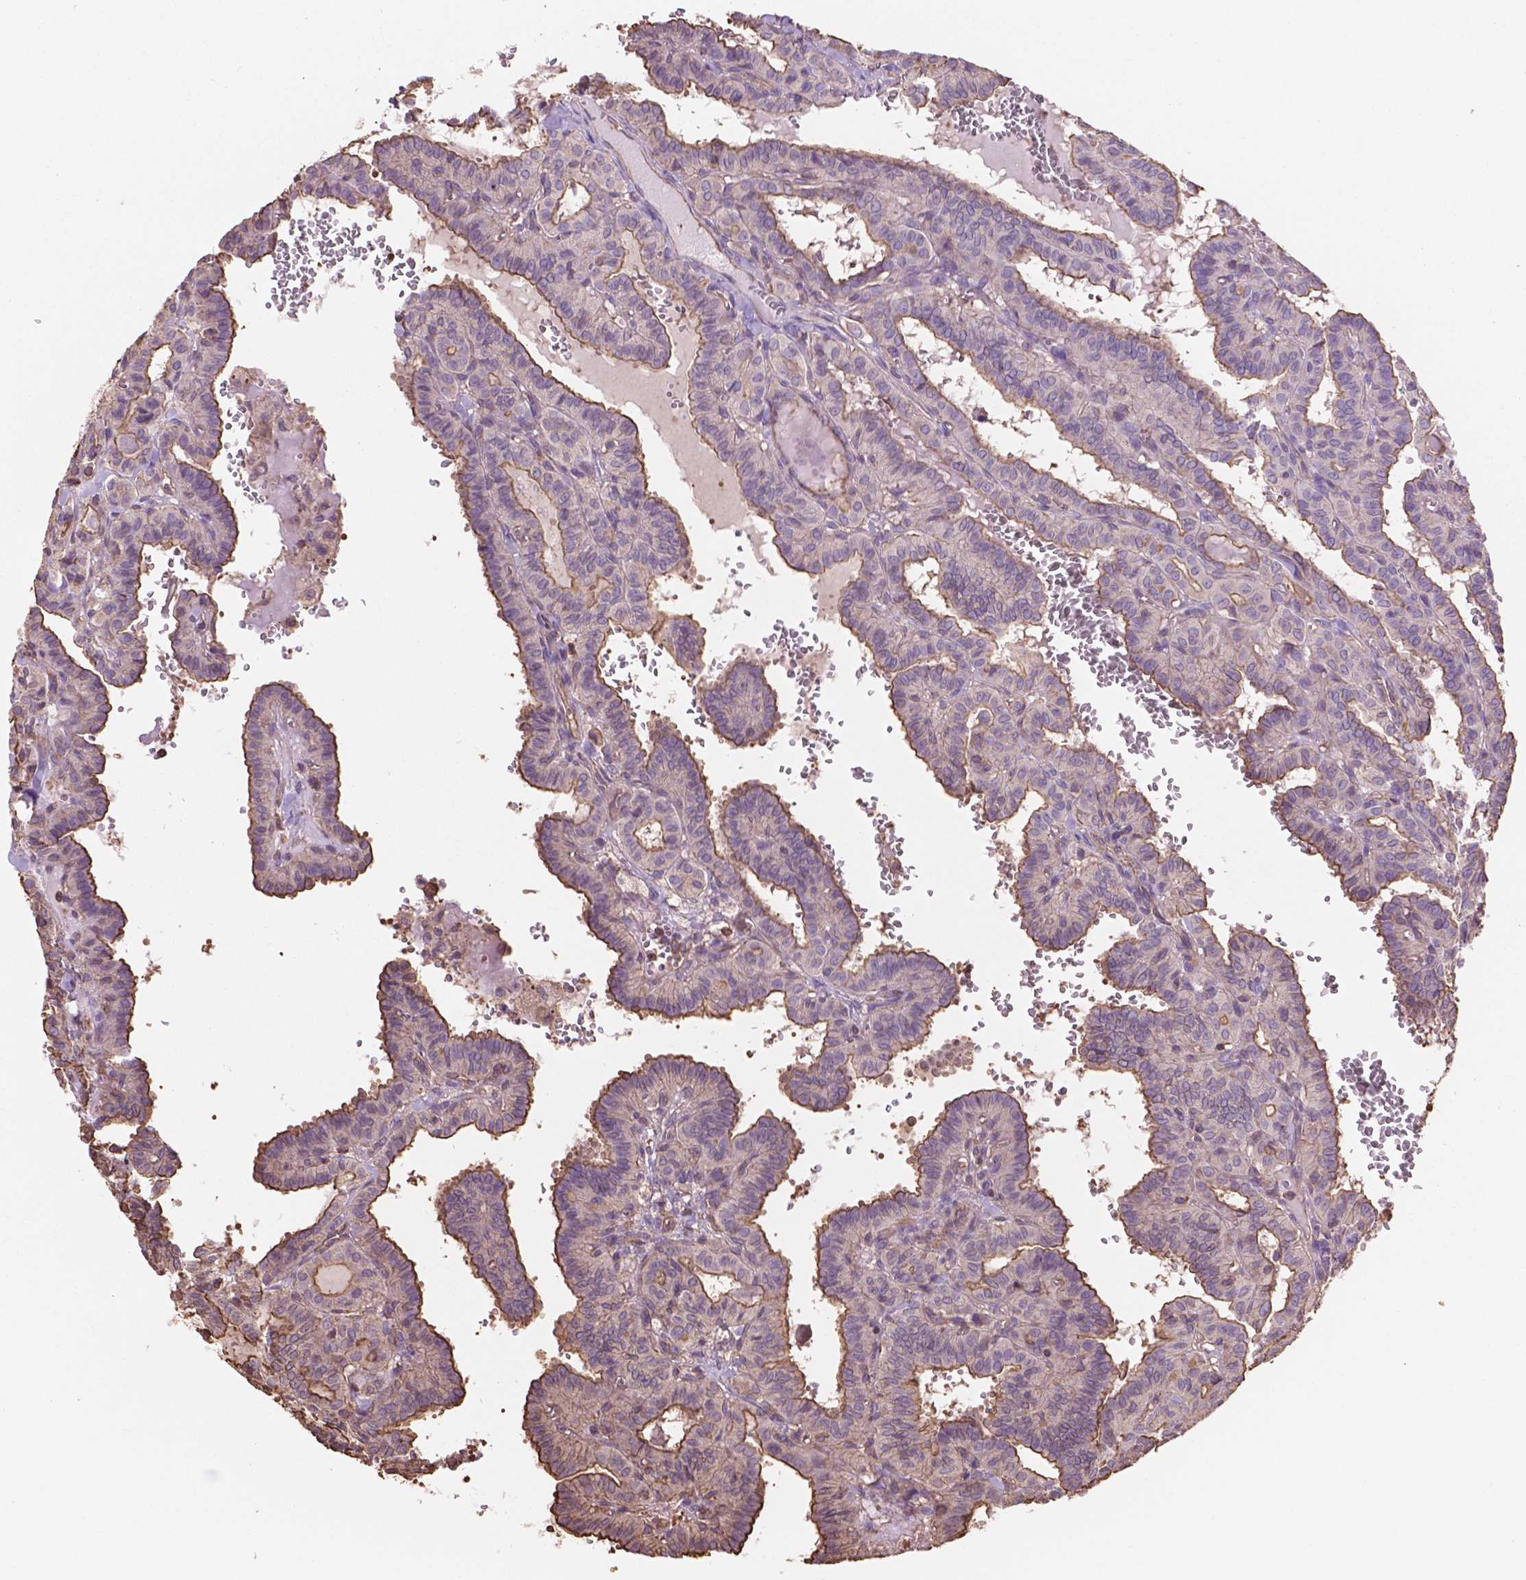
{"staining": {"intensity": "moderate", "quantity": "25%-75%", "location": "cytoplasmic/membranous"}, "tissue": "thyroid cancer", "cell_type": "Tumor cells", "image_type": "cancer", "snomed": [{"axis": "morphology", "description": "Papillary adenocarcinoma, NOS"}, {"axis": "topography", "description": "Thyroid gland"}], "caption": "Papillary adenocarcinoma (thyroid) stained for a protein reveals moderate cytoplasmic/membranous positivity in tumor cells.", "gene": "NIPA2", "patient": {"sex": "female", "age": 21}}